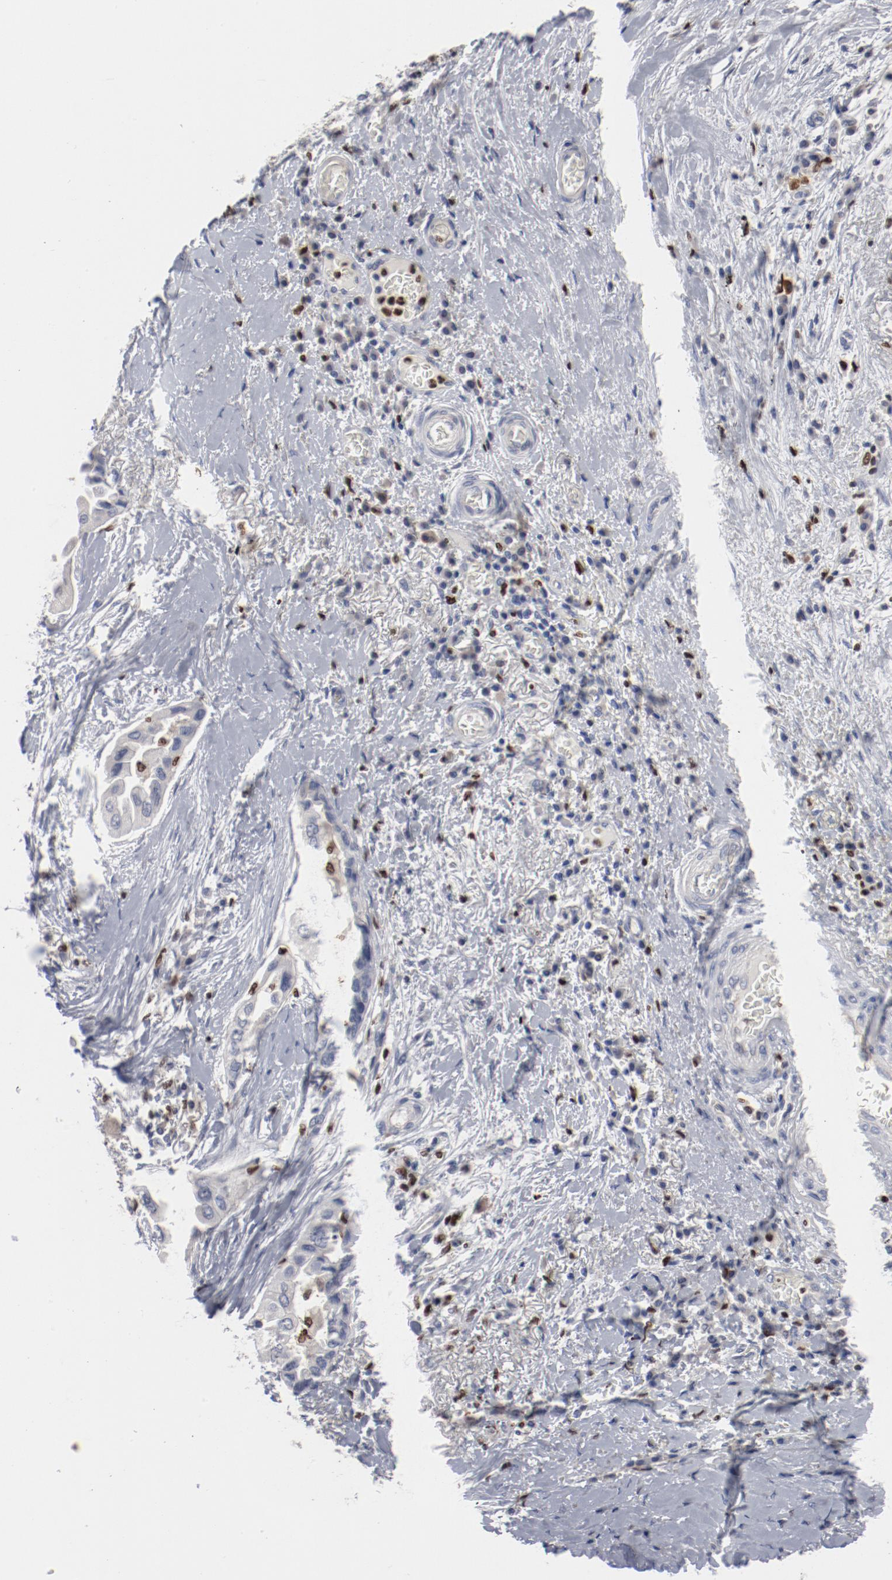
{"staining": {"intensity": "negative", "quantity": "none", "location": "none"}, "tissue": "lung cancer", "cell_type": "Tumor cells", "image_type": "cancer", "snomed": [{"axis": "morphology", "description": "Adenocarcinoma, NOS"}, {"axis": "topography", "description": "Lung"}], "caption": "Lung cancer was stained to show a protein in brown. There is no significant expression in tumor cells. Nuclei are stained in blue.", "gene": "SPI1", "patient": {"sex": "female", "age": 76}}